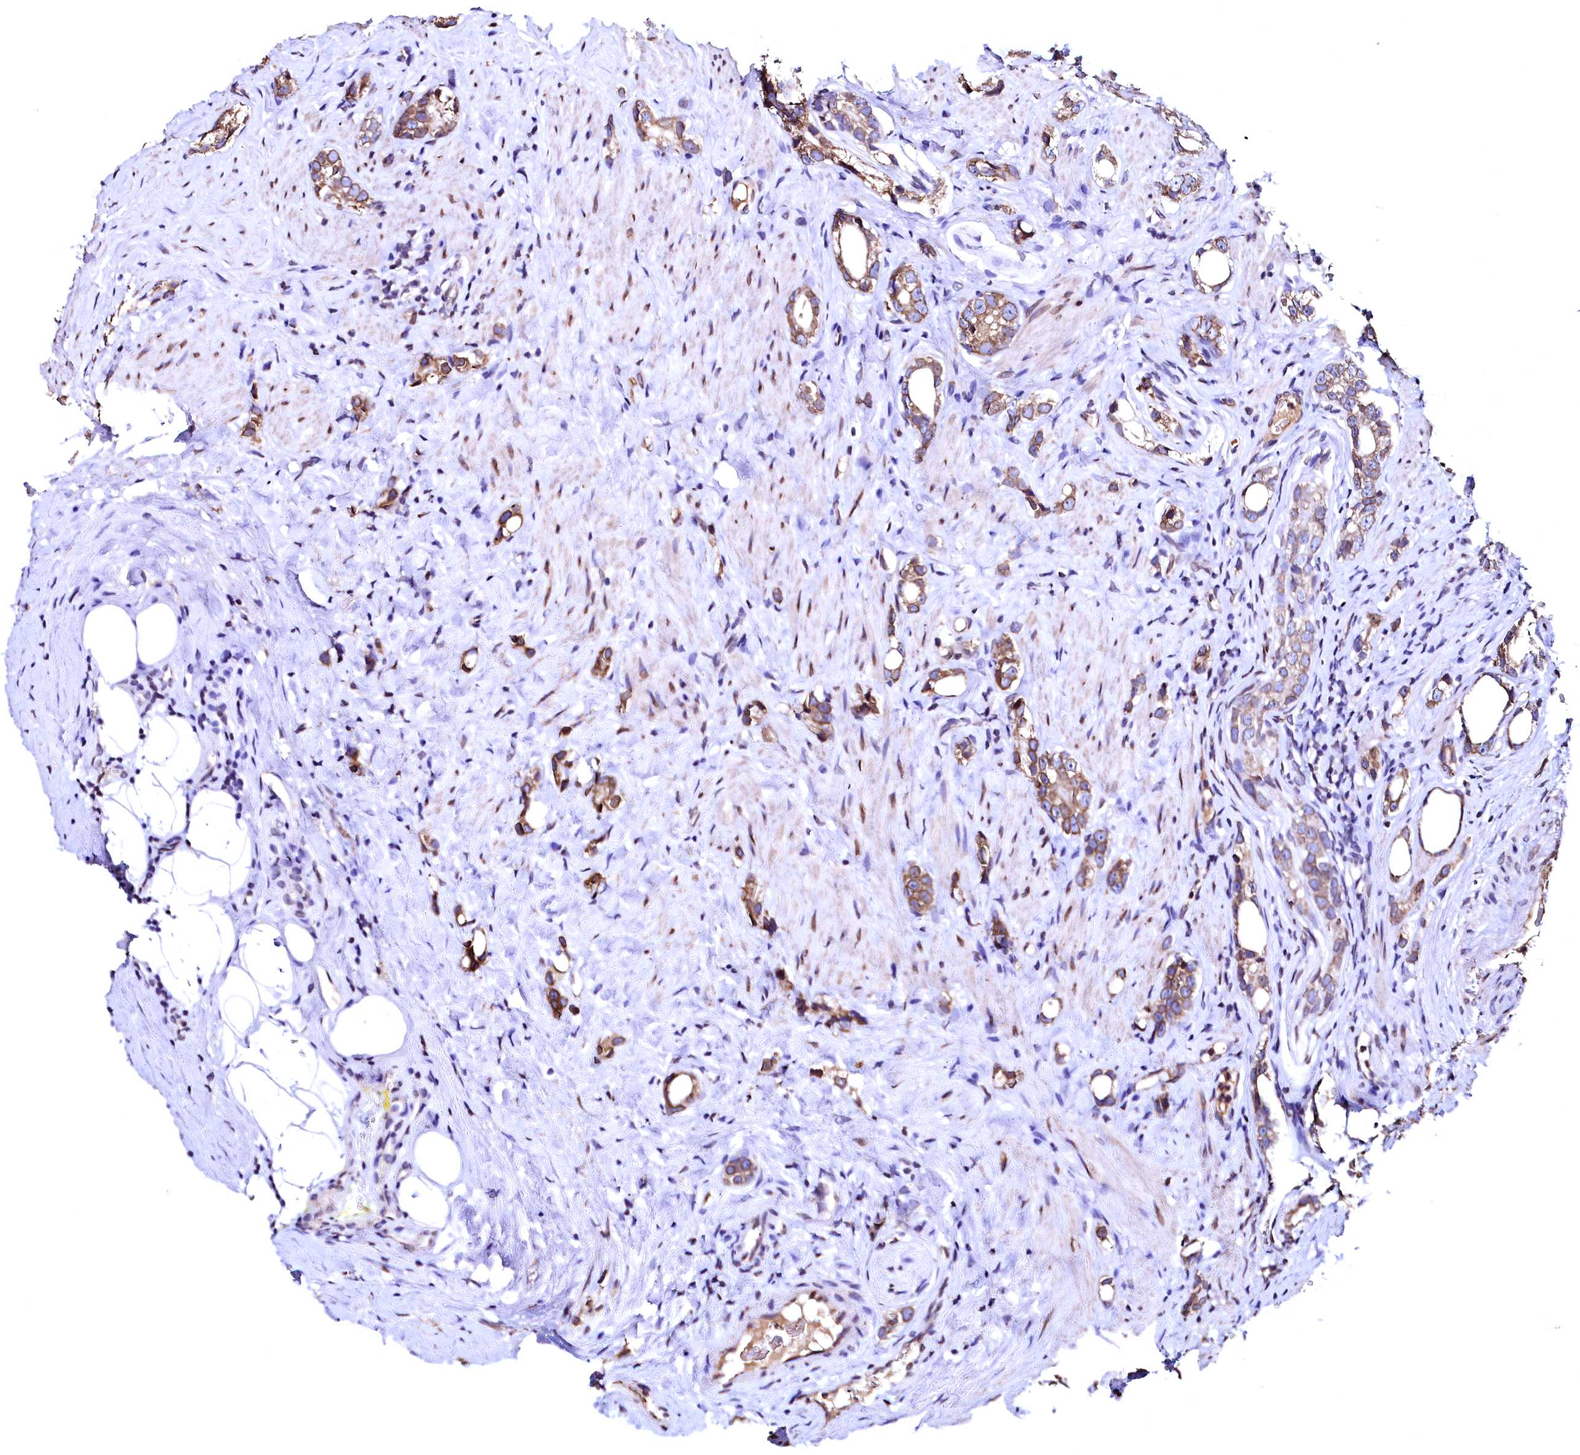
{"staining": {"intensity": "moderate", "quantity": ">75%", "location": "cytoplasmic/membranous"}, "tissue": "prostate cancer", "cell_type": "Tumor cells", "image_type": "cancer", "snomed": [{"axis": "morphology", "description": "Adenocarcinoma, High grade"}, {"axis": "topography", "description": "Prostate"}], "caption": "Prostate high-grade adenocarcinoma stained with a protein marker demonstrates moderate staining in tumor cells.", "gene": "HAND1", "patient": {"sex": "male", "age": 63}}